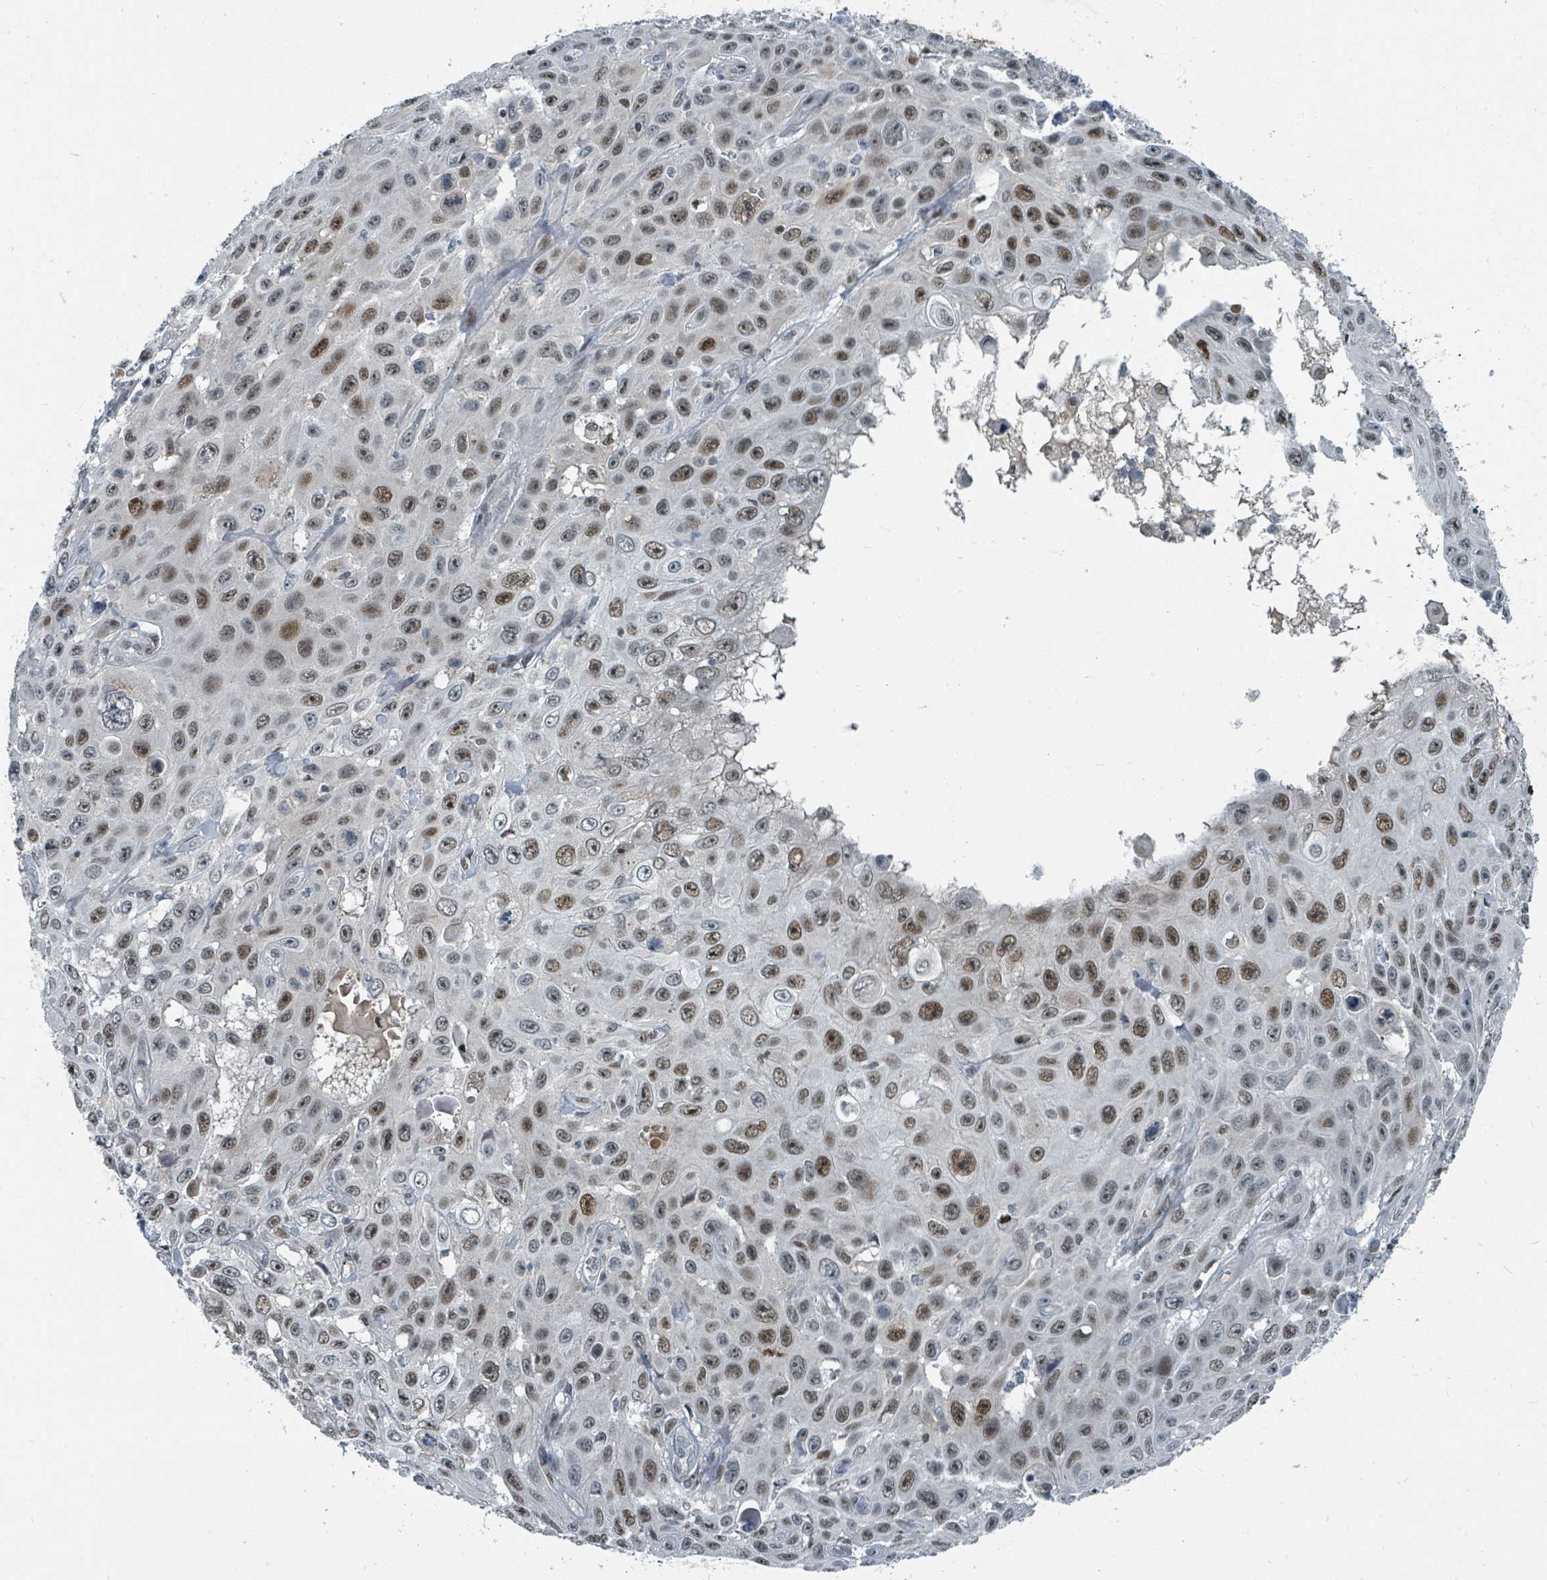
{"staining": {"intensity": "moderate", "quantity": "25%-75%", "location": "nuclear"}, "tissue": "skin cancer", "cell_type": "Tumor cells", "image_type": "cancer", "snomed": [{"axis": "morphology", "description": "Squamous cell carcinoma, NOS"}, {"axis": "topography", "description": "Skin"}], "caption": "An immunohistochemistry photomicrograph of neoplastic tissue is shown. Protein staining in brown shows moderate nuclear positivity in squamous cell carcinoma (skin) within tumor cells.", "gene": "UCK1", "patient": {"sex": "male", "age": 82}}